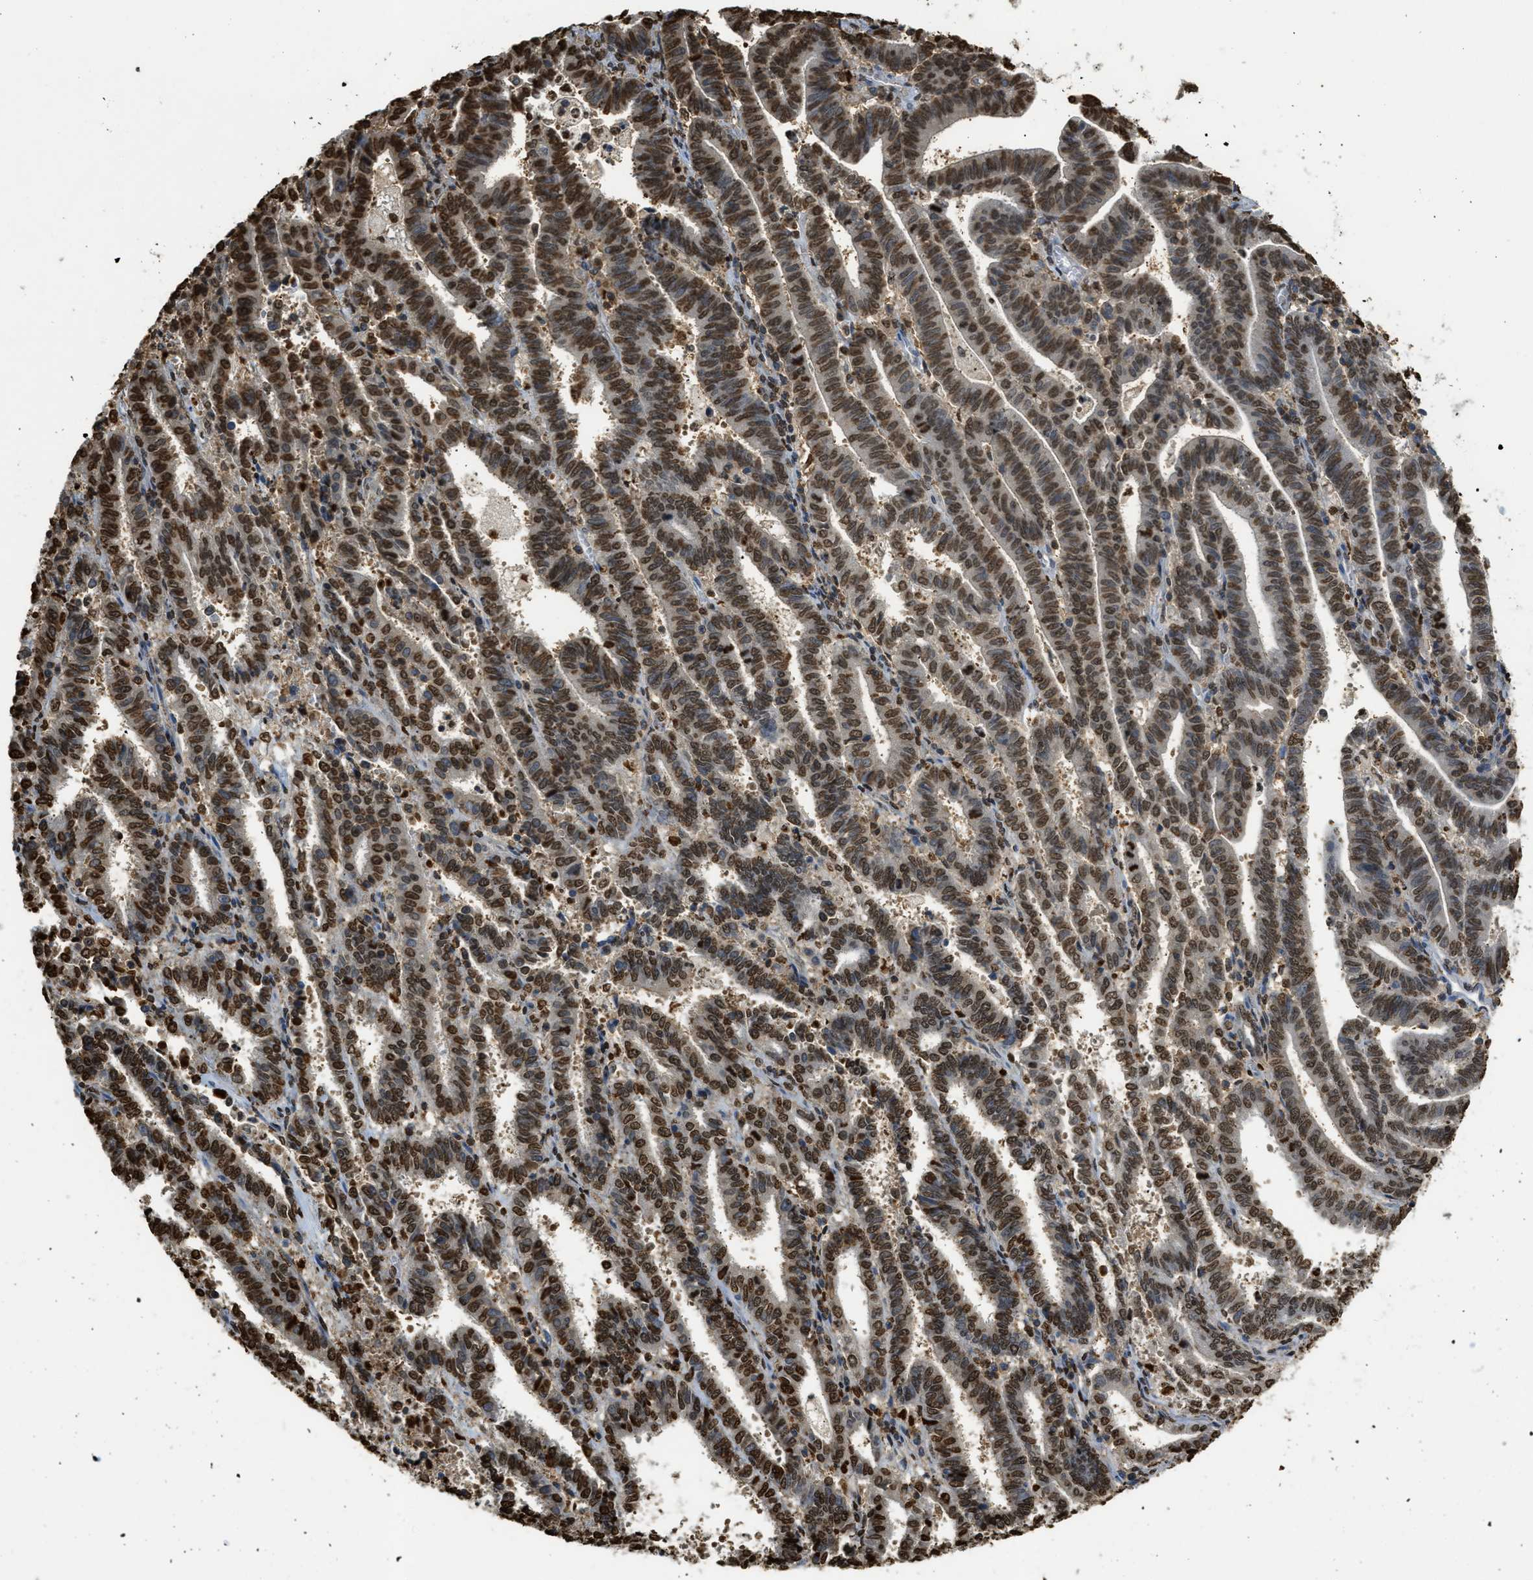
{"staining": {"intensity": "strong", "quantity": ">75%", "location": "nuclear"}, "tissue": "endometrial cancer", "cell_type": "Tumor cells", "image_type": "cancer", "snomed": [{"axis": "morphology", "description": "Adenocarcinoma, NOS"}, {"axis": "topography", "description": "Uterus"}], "caption": "Endometrial cancer stained for a protein exhibits strong nuclear positivity in tumor cells.", "gene": "NR5A2", "patient": {"sex": "female", "age": 83}}